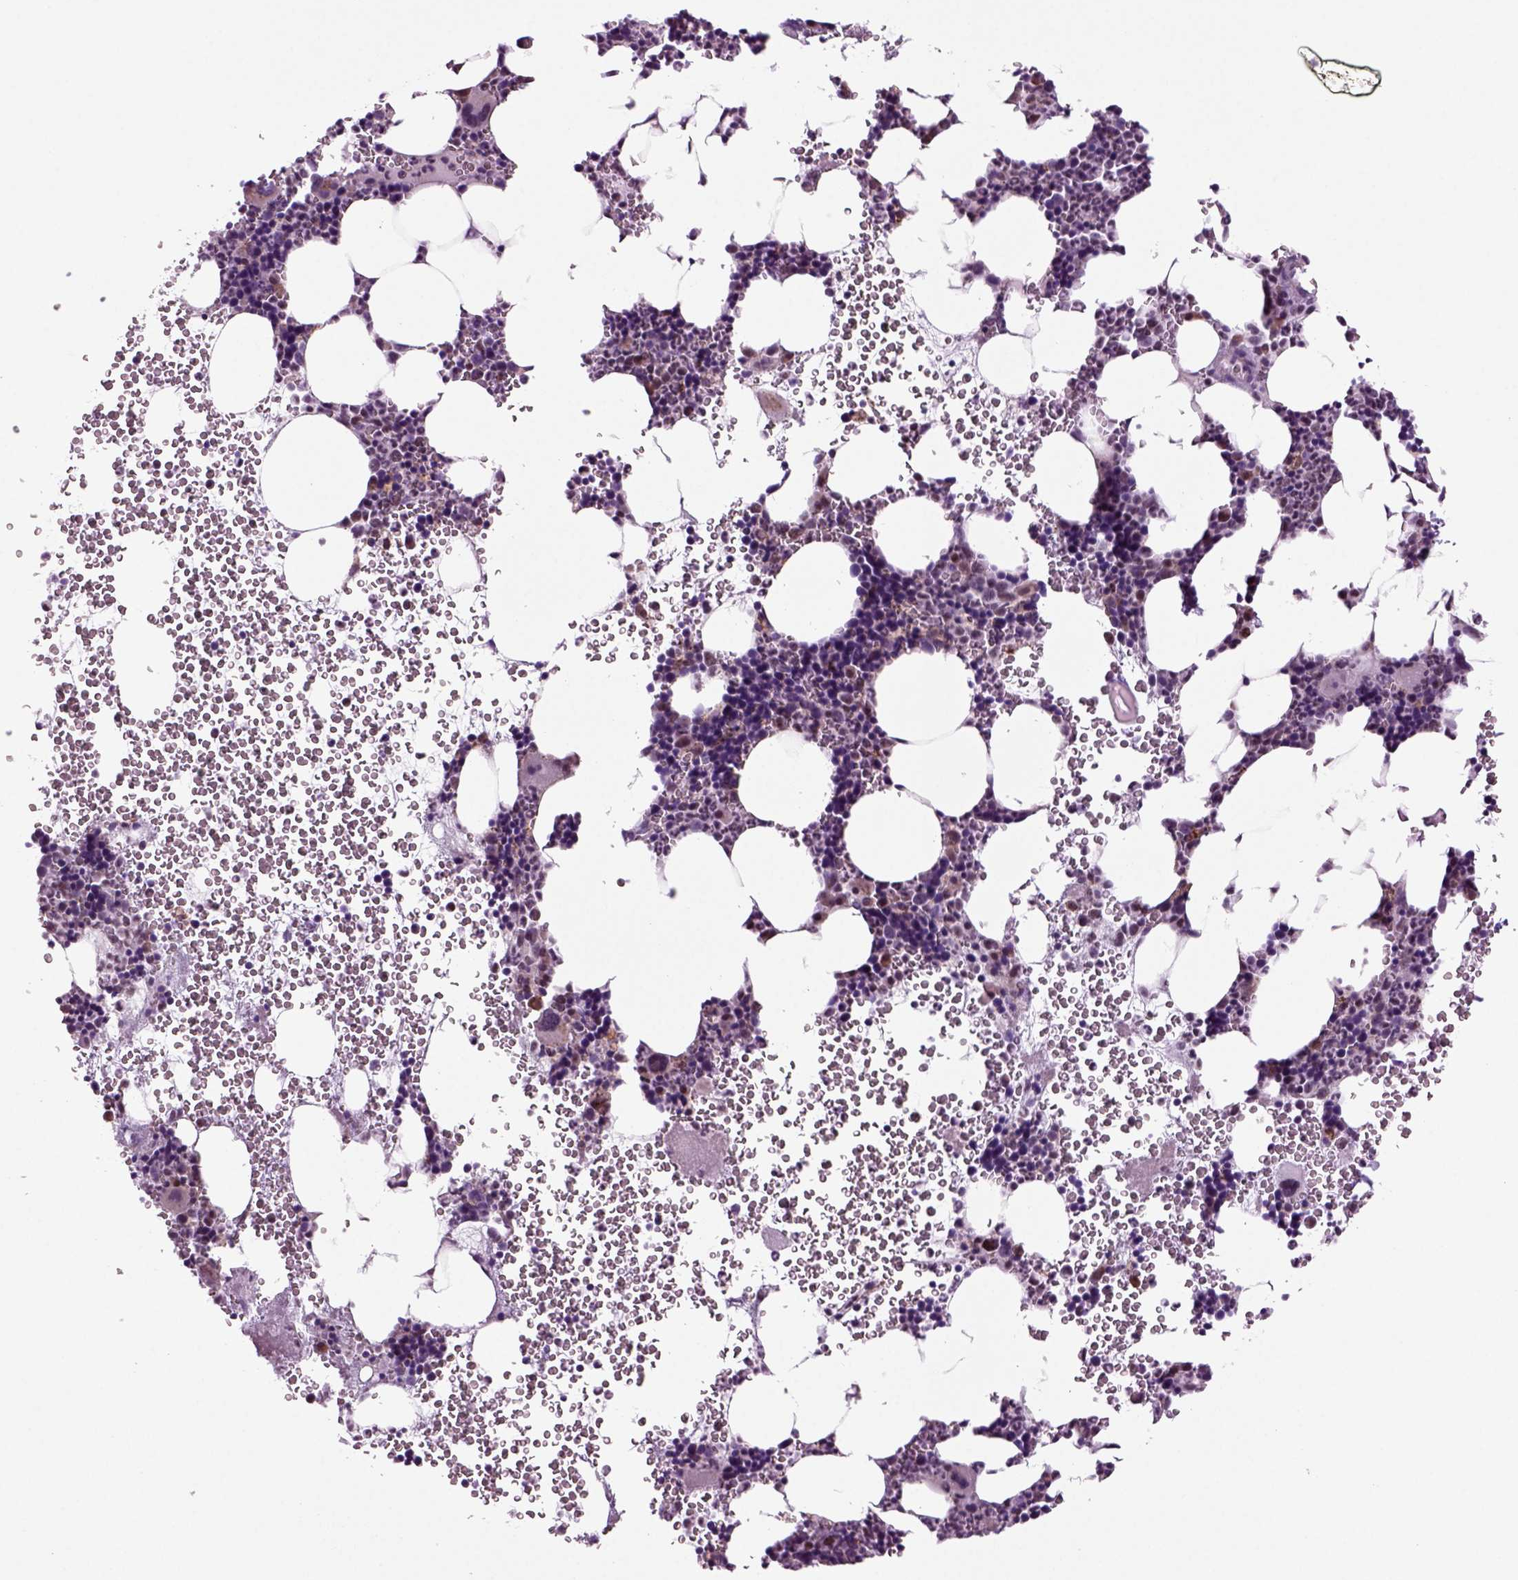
{"staining": {"intensity": "moderate", "quantity": "<25%", "location": "cytoplasmic/membranous"}, "tissue": "bone marrow", "cell_type": "Hematopoietic cells", "image_type": "normal", "snomed": [{"axis": "morphology", "description": "Normal tissue, NOS"}, {"axis": "topography", "description": "Bone marrow"}], "caption": "DAB (3,3'-diaminobenzidine) immunohistochemical staining of unremarkable bone marrow displays moderate cytoplasmic/membranous protein positivity in about <25% of hematopoietic cells.", "gene": "ARID3A", "patient": {"sex": "male", "age": 44}}